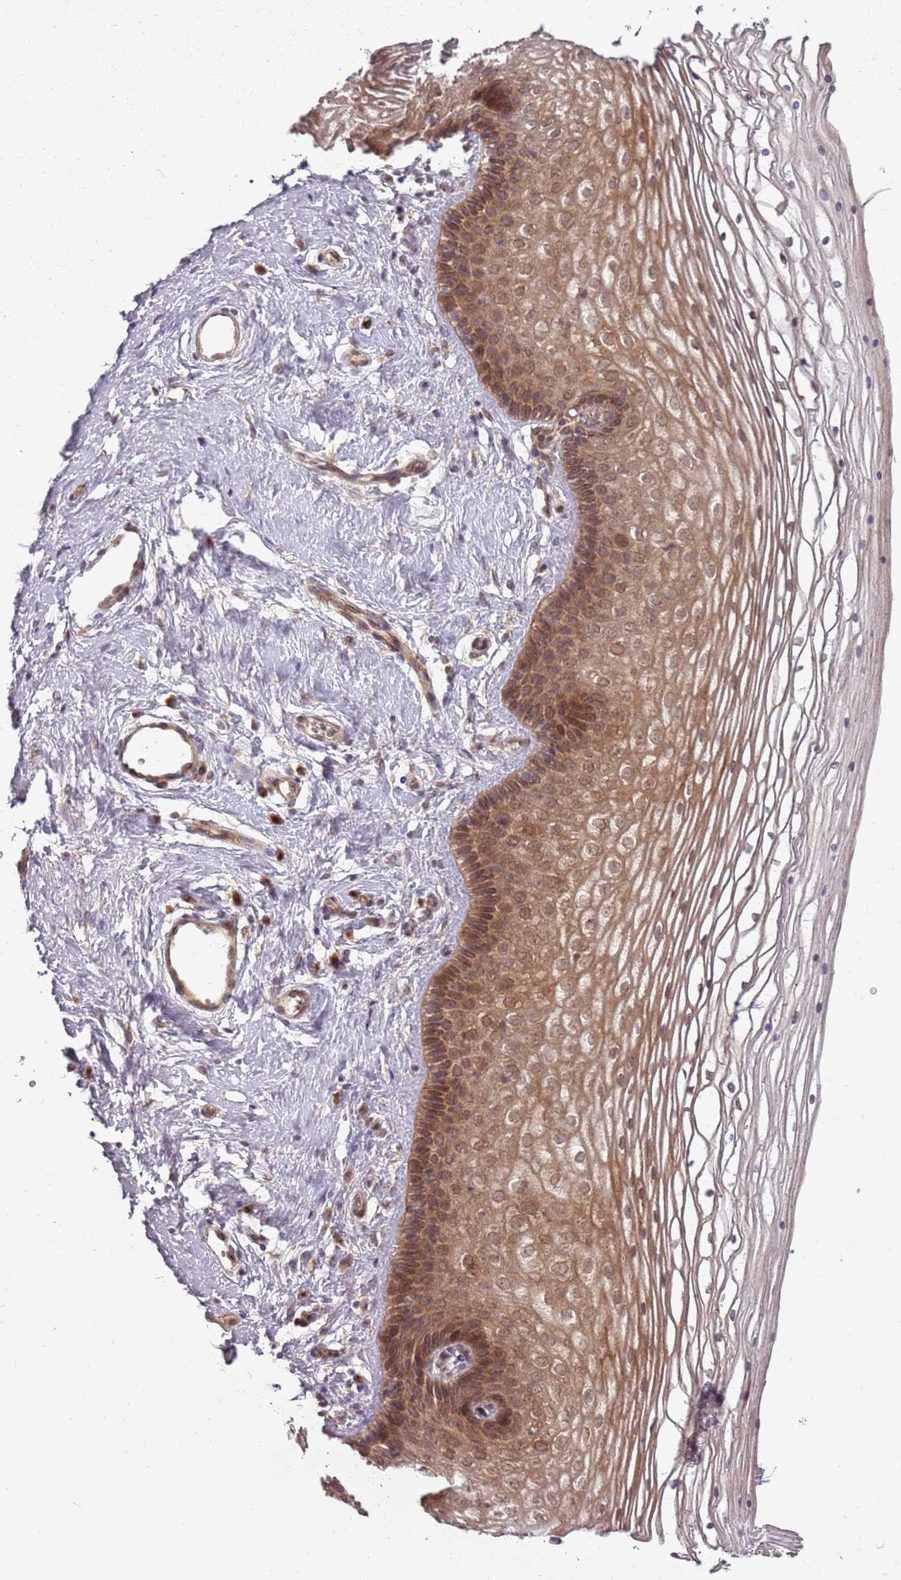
{"staining": {"intensity": "moderate", "quantity": ">75%", "location": "cytoplasmic/membranous,nuclear"}, "tissue": "vagina", "cell_type": "Squamous epithelial cells", "image_type": "normal", "snomed": [{"axis": "morphology", "description": "Normal tissue, NOS"}, {"axis": "topography", "description": "Vagina"}], "caption": "Protein staining demonstrates moderate cytoplasmic/membranous,nuclear expression in approximately >75% of squamous epithelial cells in unremarkable vagina.", "gene": "PLD6", "patient": {"sex": "female", "age": 46}}